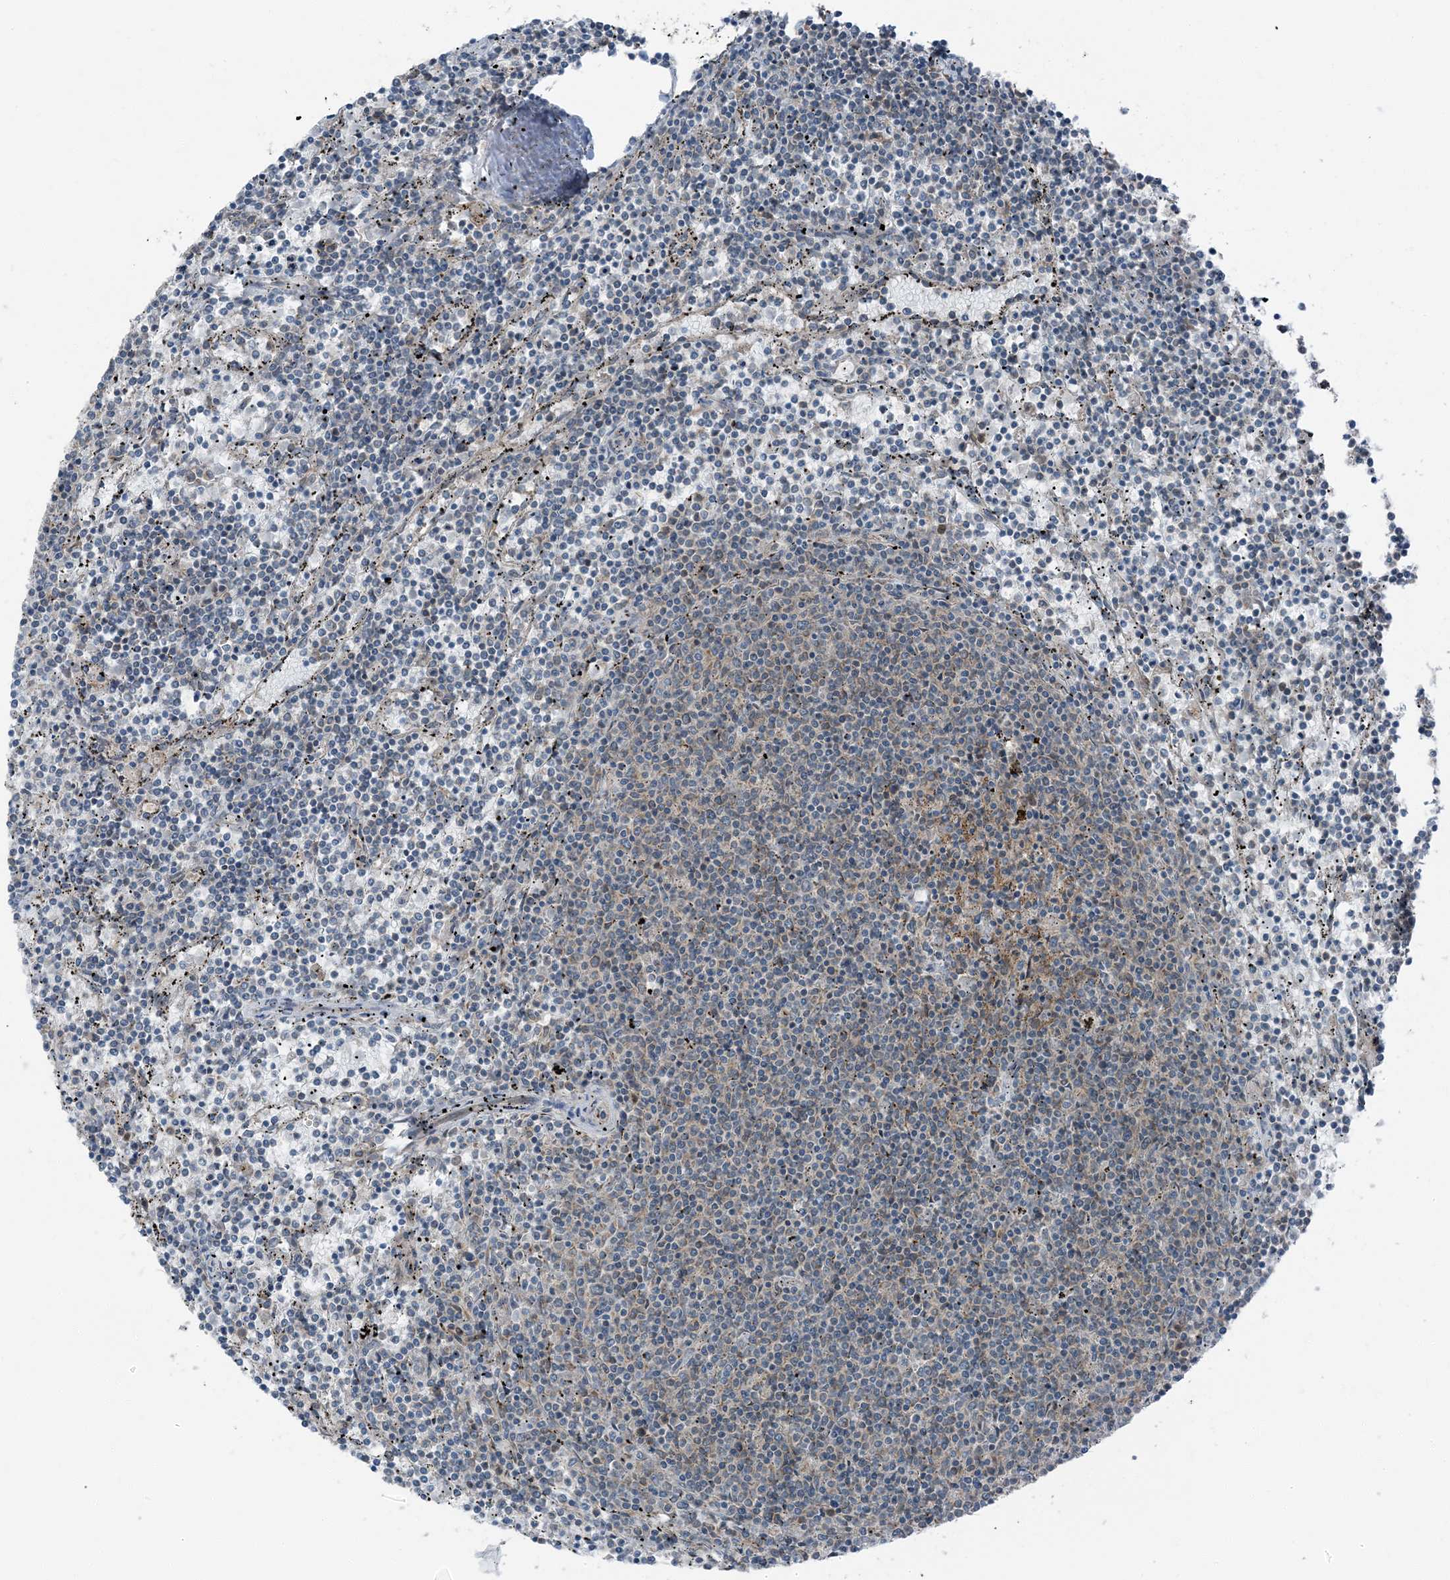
{"staining": {"intensity": "negative", "quantity": "none", "location": "none"}, "tissue": "lymphoma", "cell_type": "Tumor cells", "image_type": "cancer", "snomed": [{"axis": "morphology", "description": "Malignant lymphoma, non-Hodgkin's type, Low grade"}, {"axis": "topography", "description": "Spleen"}], "caption": "Tumor cells are negative for brown protein staining in lymphoma.", "gene": "RAB3GAP1", "patient": {"sex": "female", "age": 50}}